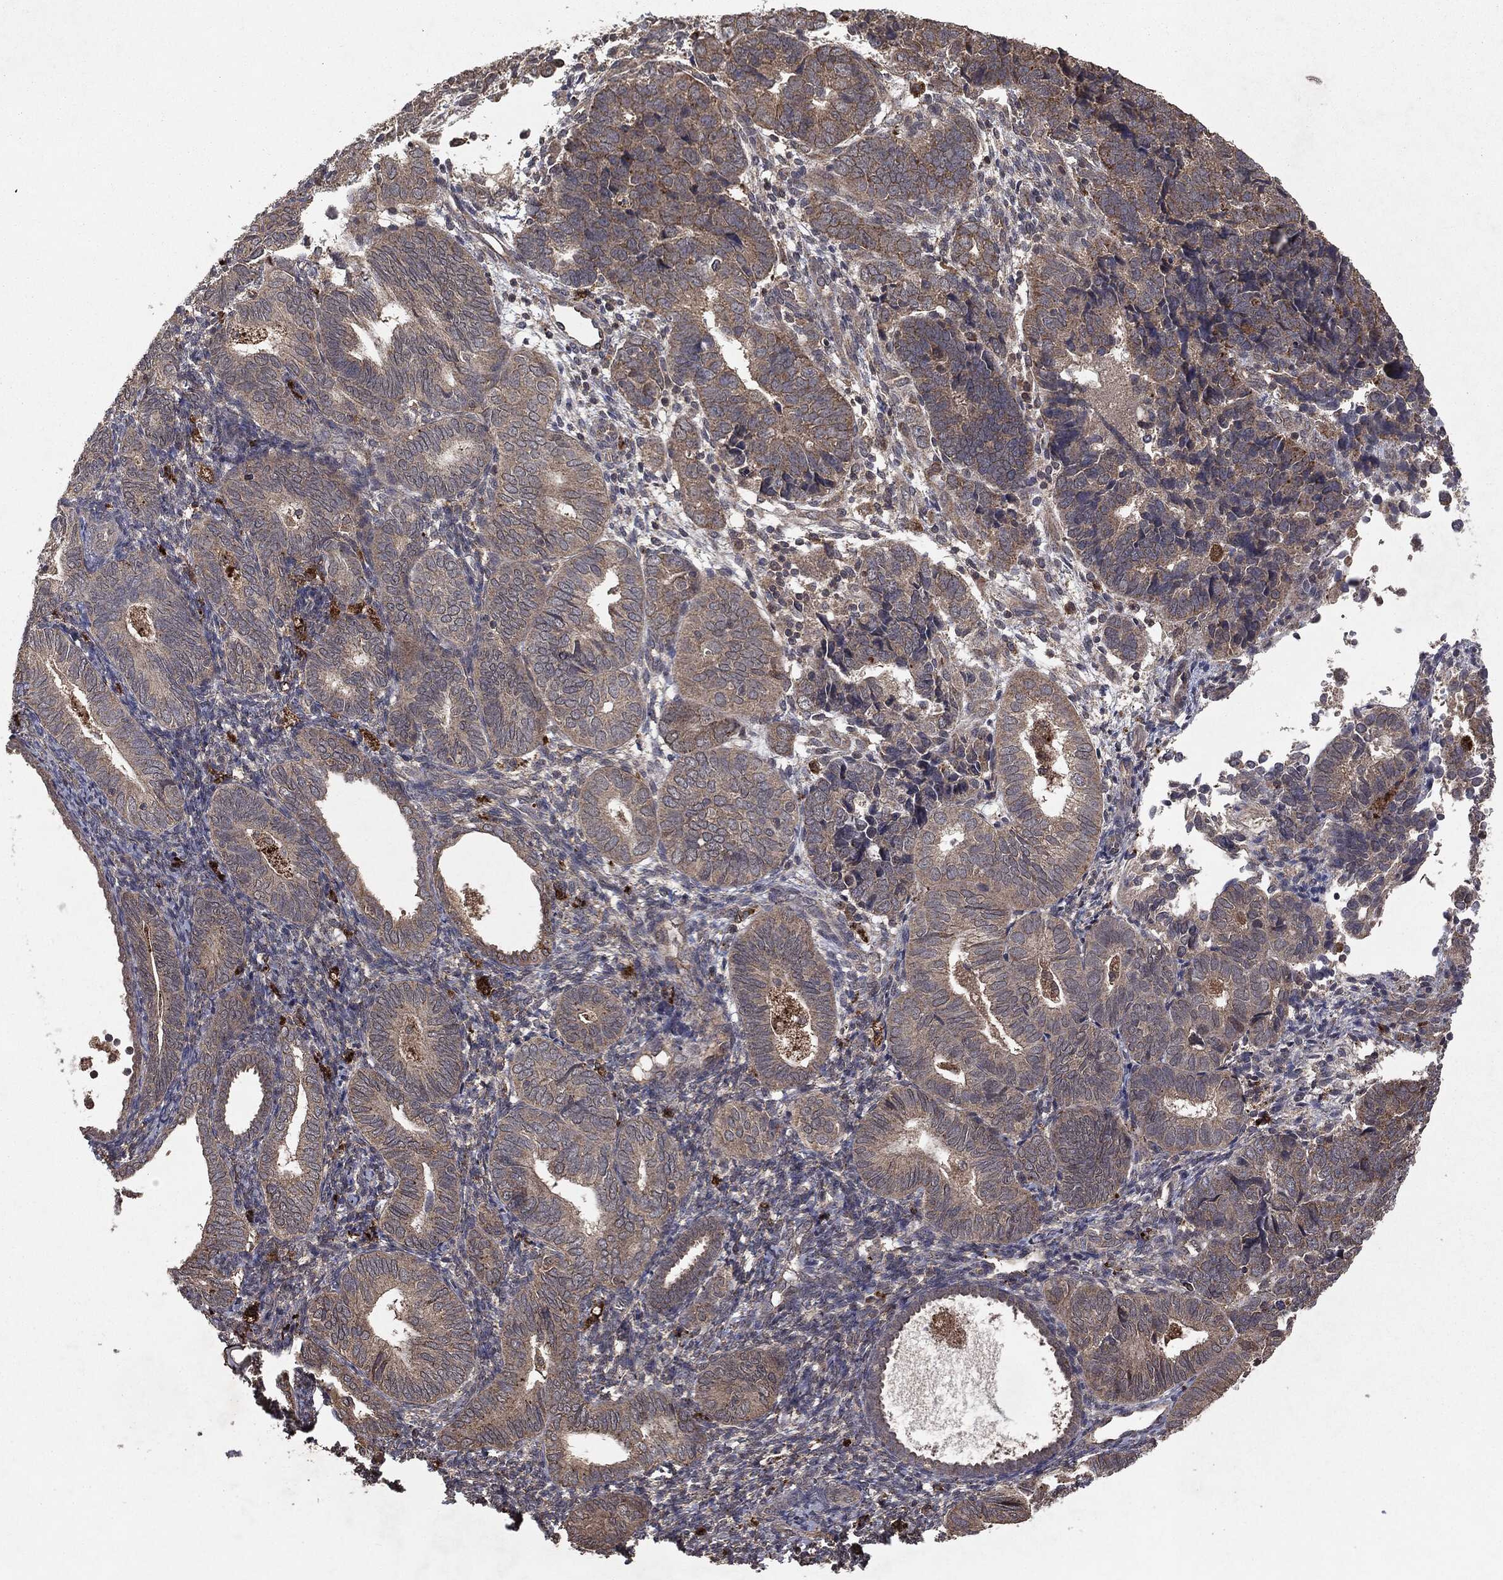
{"staining": {"intensity": "weak", "quantity": "25%-75%", "location": "cytoplasmic/membranous"}, "tissue": "endometrial cancer", "cell_type": "Tumor cells", "image_type": "cancer", "snomed": [{"axis": "morphology", "description": "Adenocarcinoma, NOS"}, {"axis": "topography", "description": "Endometrium"}], "caption": "This image reveals IHC staining of human endometrial cancer, with low weak cytoplasmic/membranous staining in approximately 25%-75% of tumor cells.", "gene": "MTOR", "patient": {"sex": "female", "age": 82}}